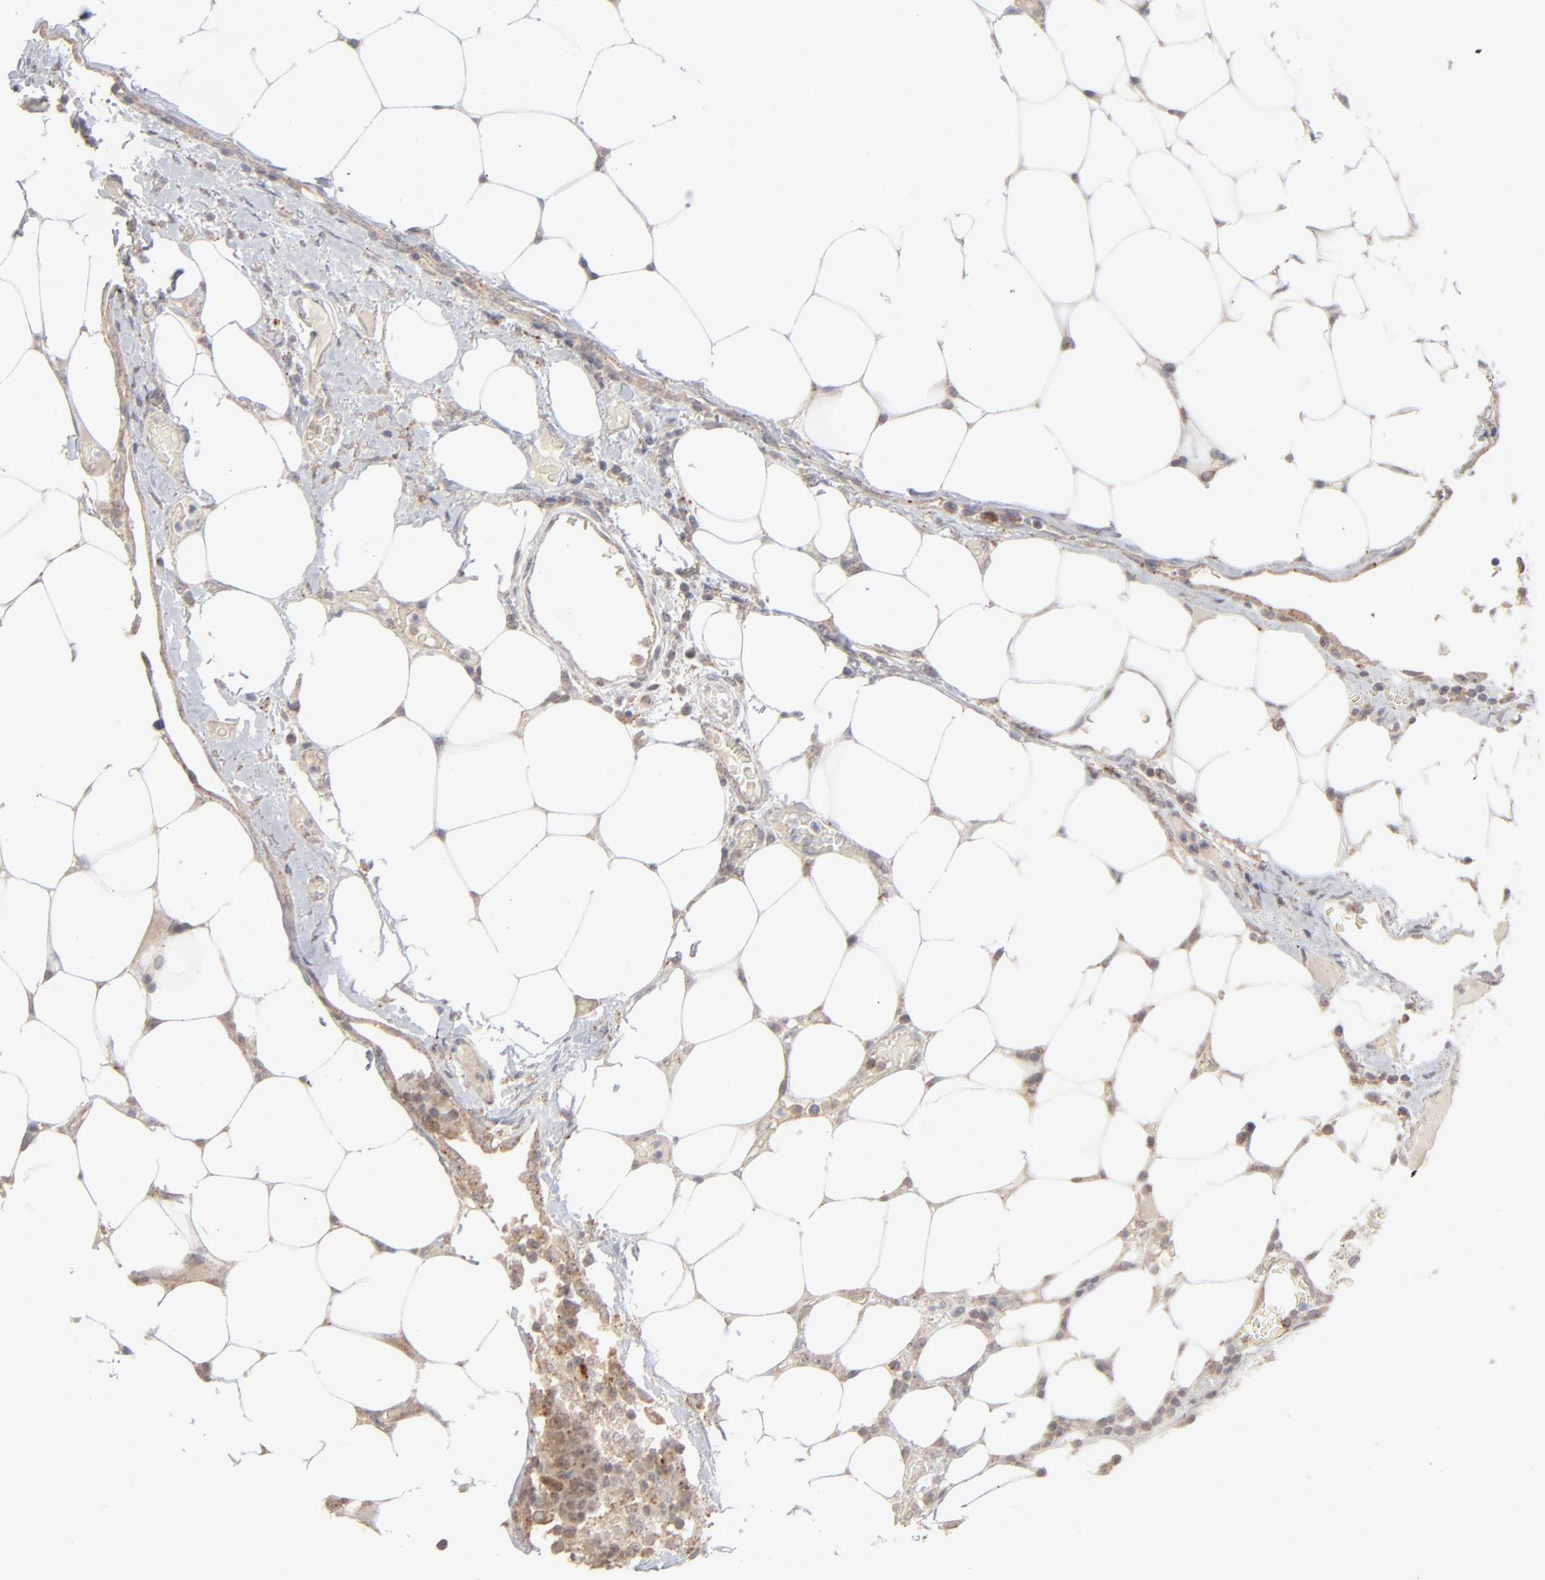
{"staining": {"intensity": "negative", "quantity": "none", "location": "none"}, "tissue": "colorectal cancer", "cell_type": "Tumor cells", "image_type": "cancer", "snomed": [{"axis": "morphology", "description": "Adenocarcinoma, NOS"}, {"axis": "topography", "description": "Colon"}], "caption": "There is no significant expression in tumor cells of adenocarcinoma (colorectal).", "gene": "POMT2", "patient": {"sex": "female", "age": 86}}